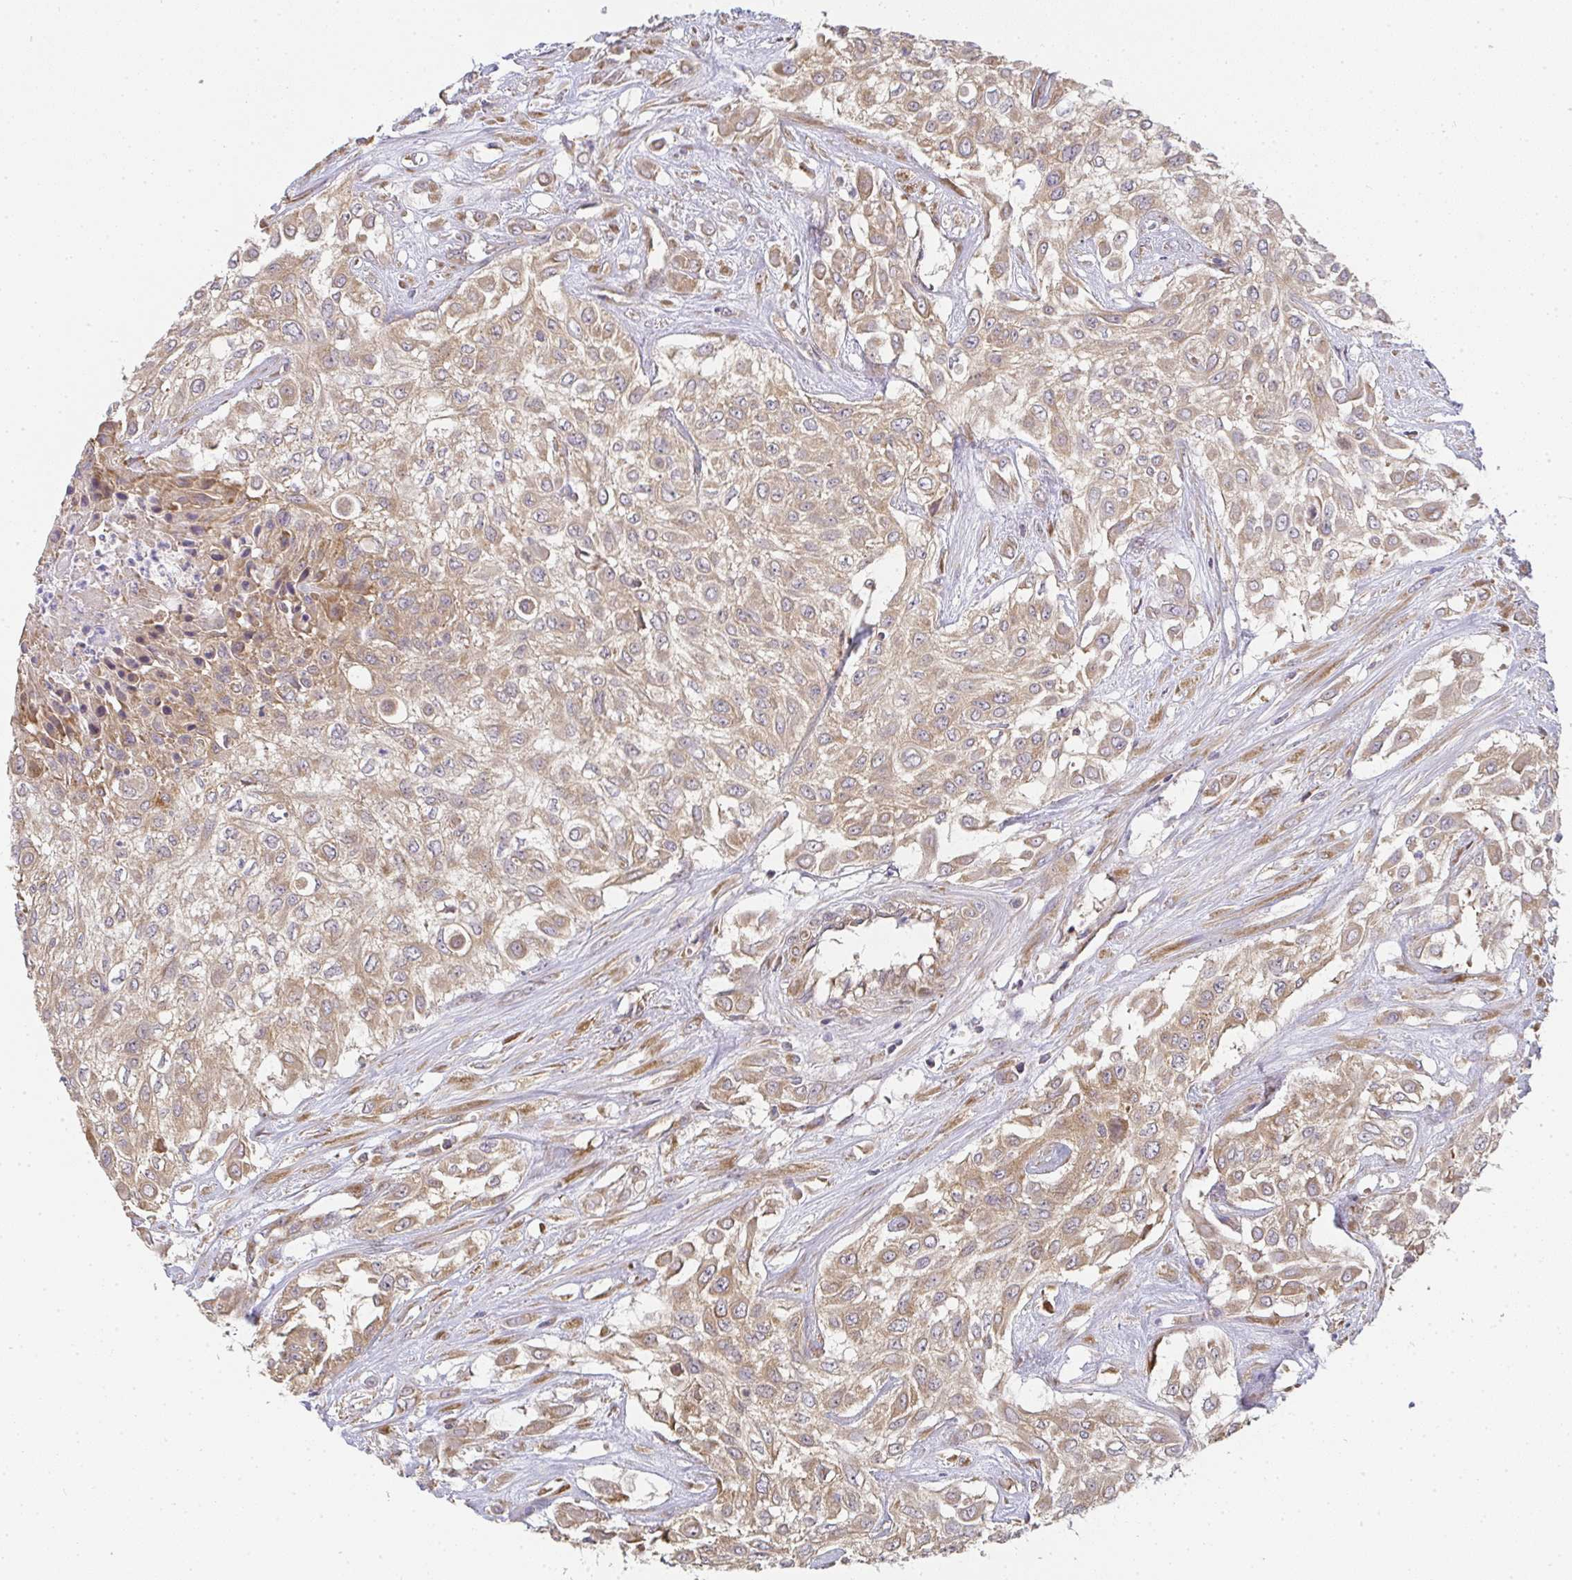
{"staining": {"intensity": "weak", "quantity": ">75%", "location": "cytoplasmic/membranous"}, "tissue": "urothelial cancer", "cell_type": "Tumor cells", "image_type": "cancer", "snomed": [{"axis": "morphology", "description": "Urothelial carcinoma, High grade"}, {"axis": "topography", "description": "Urinary bladder"}], "caption": "IHC image of neoplastic tissue: urothelial cancer stained using IHC shows low levels of weak protein expression localized specifically in the cytoplasmic/membranous of tumor cells, appearing as a cytoplasmic/membranous brown color.", "gene": "SLC35B3", "patient": {"sex": "male", "age": 57}}